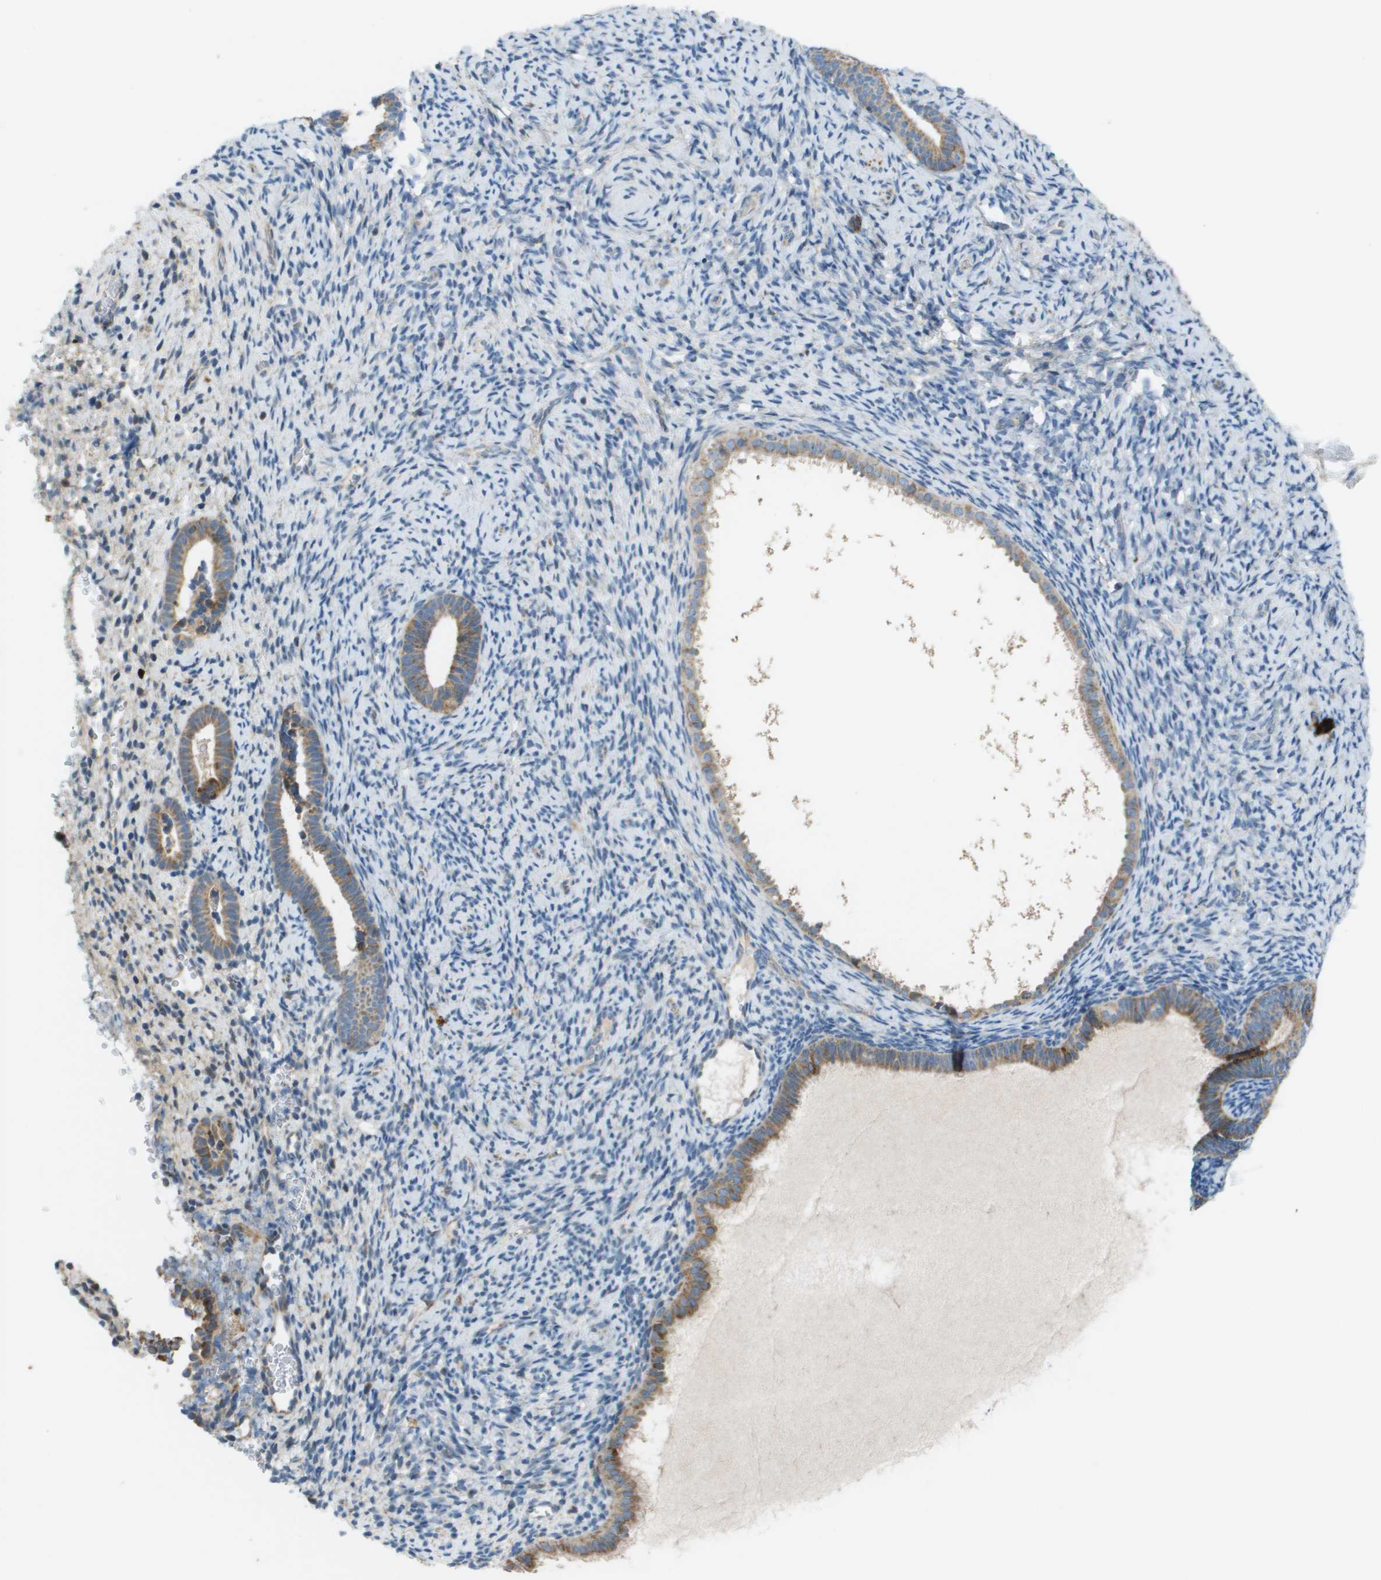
{"staining": {"intensity": "negative", "quantity": "none", "location": "none"}, "tissue": "endometrium", "cell_type": "Cells in endometrial stroma", "image_type": "normal", "snomed": [{"axis": "morphology", "description": "Normal tissue, NOS"}, {"axis": "topography", "description": "Endometrium"}], "caption": "Immunohistochemistry (IHC) histopathology image of benign endometrium: human endometrium stained with DAB (3,3'-diaminobenzidine) displays no significant protein staining in cells in endometrial stroma. (DAB immunohistochemistry (IHC), high magnification).", "gene": "GALNT6", "patient": {"sex": "female", "age": 51}}